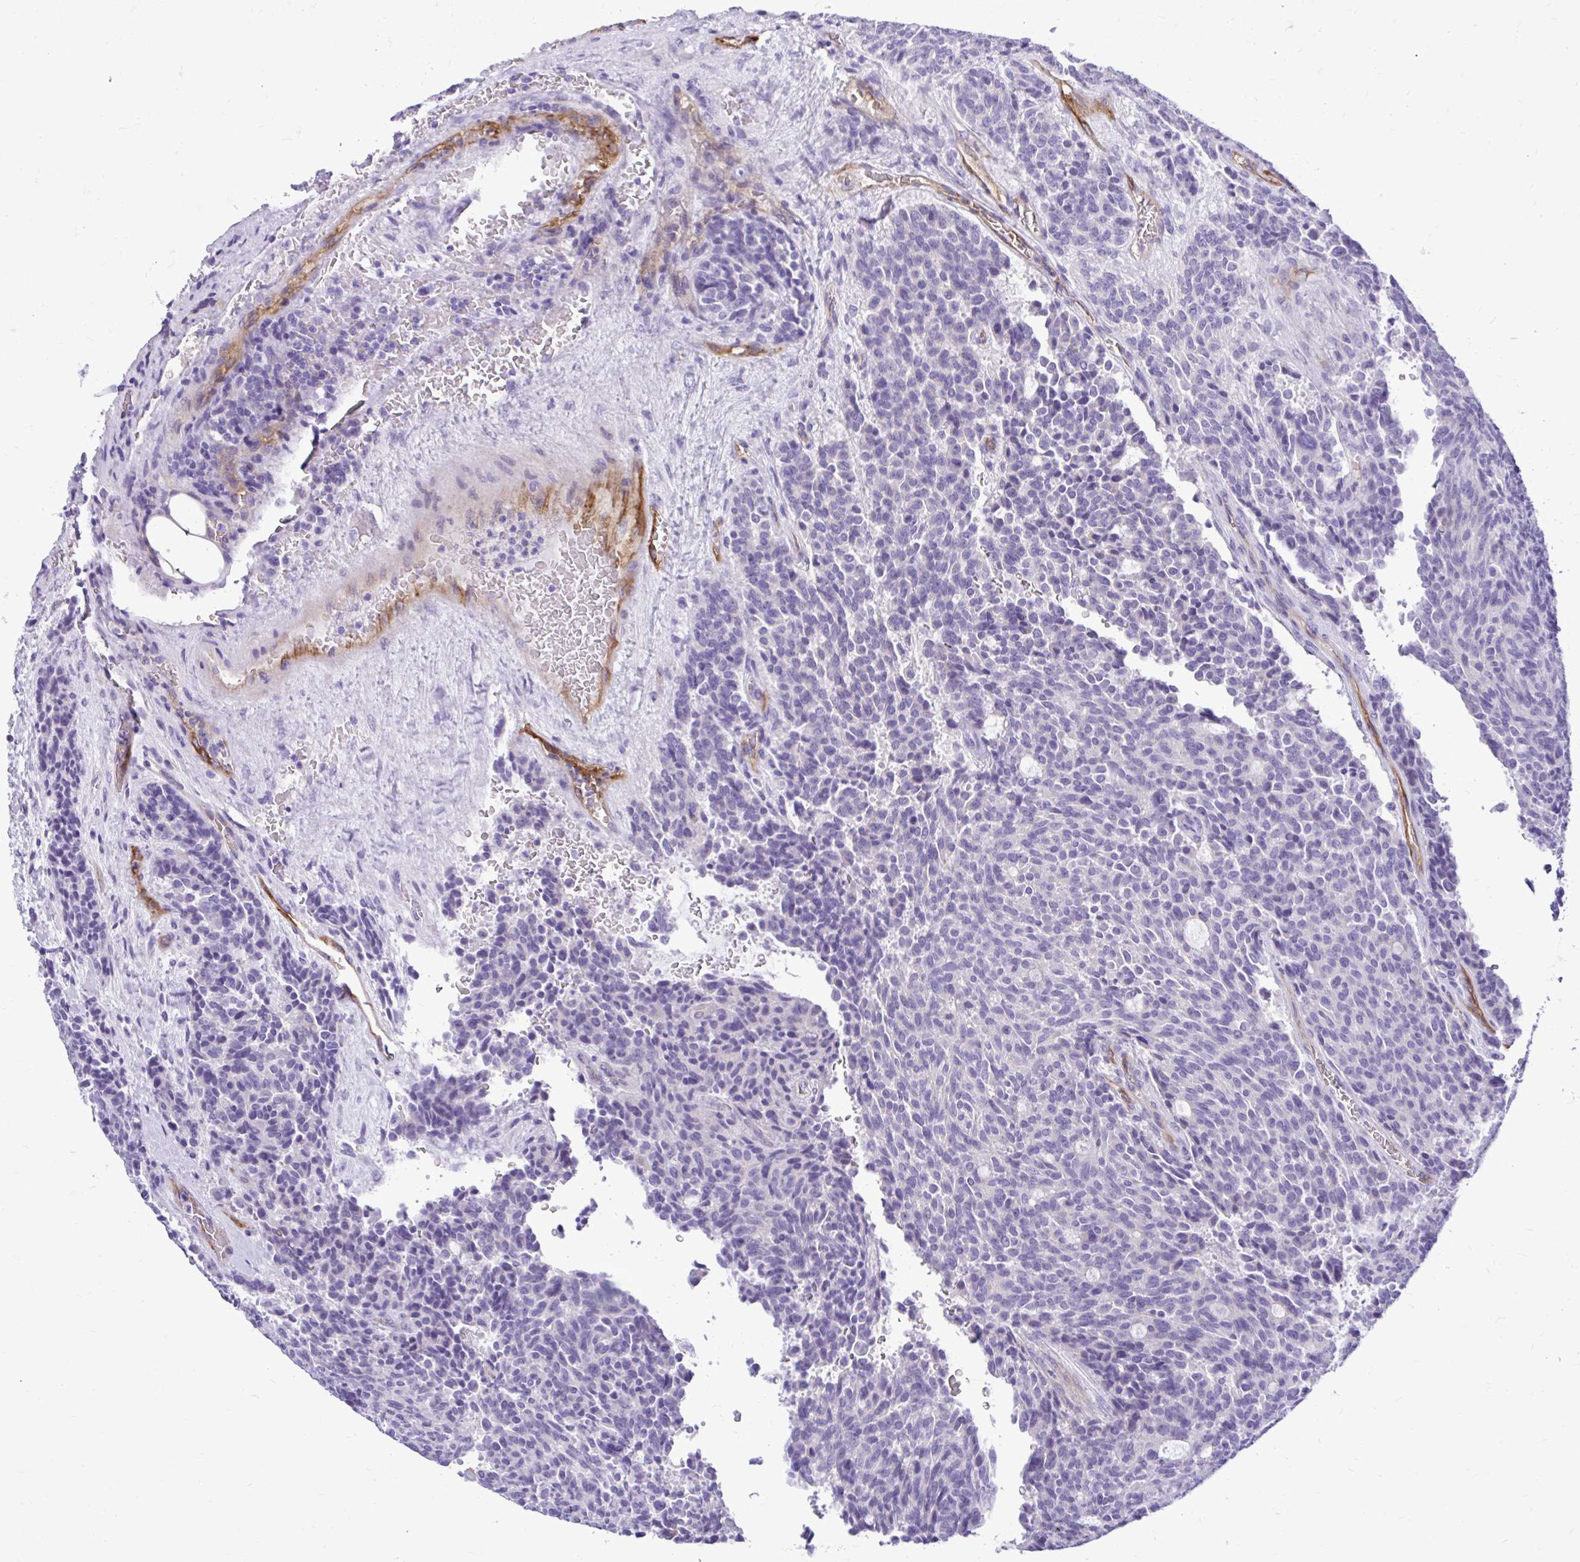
{"staining": {"intensity": "negative", "quantity": "none", "location": "none"}, "tissue": "carcinoid", "cell_type": "Tumor cells", "image_type": "cancer", "snomed": [{"axis": "morphology", "description": "Carcinoid, malignant, NOS"}, {"axis": "topography", "description": "Pancreas"}], "caption": "IHC image of neoplastic tissue: carcinoid (malignant) stained with DAB reveals no significant protein staining in tumor cells.", "gene": "ABCG2", "patient": {"sex": "female", "age": 54}}